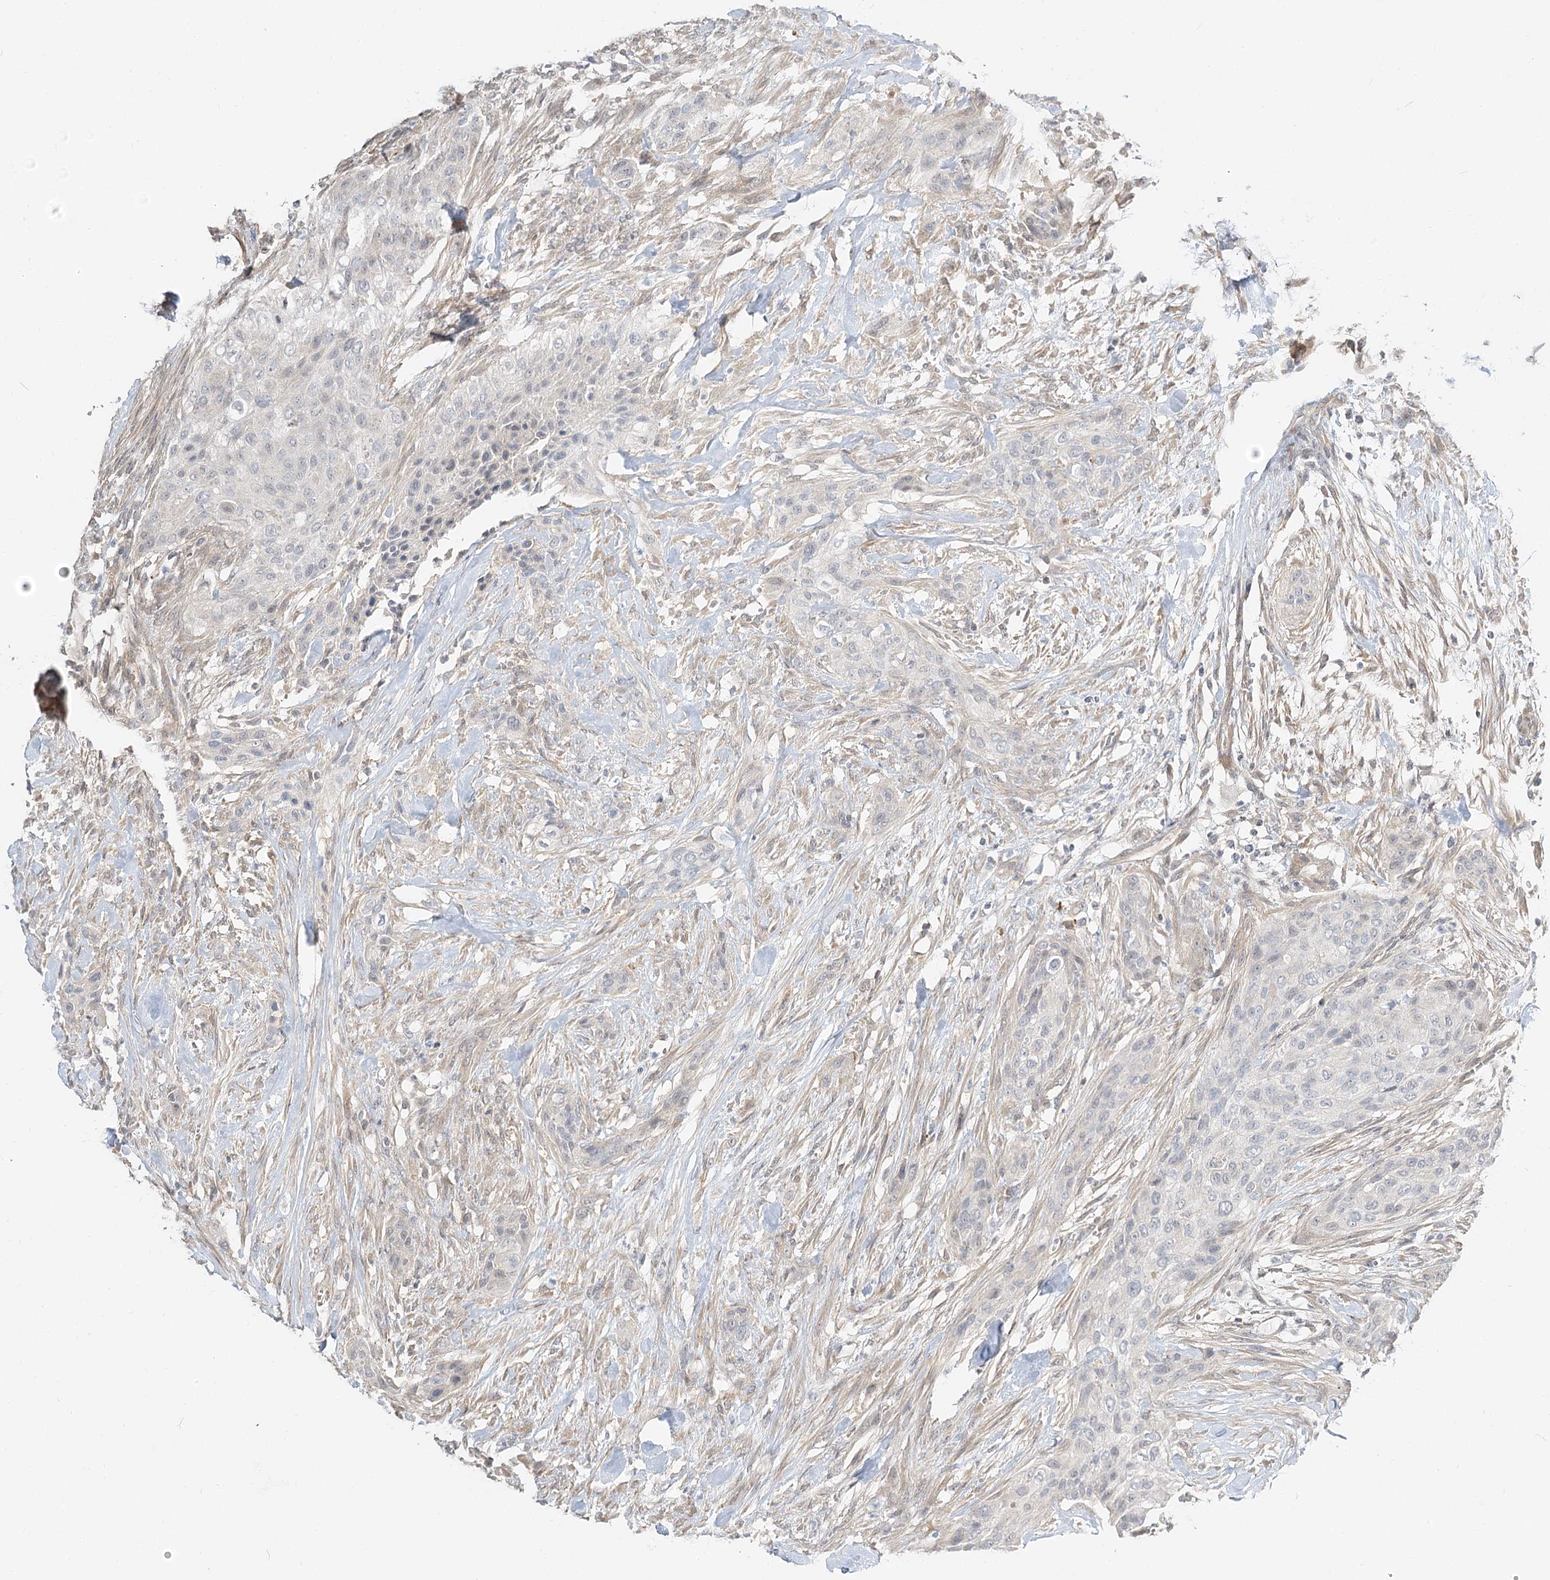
{"staining": {"intensity": "negative", "quantity": "none", "location": "none"}, "tissue": "urothelial cancer", "cell_type": "Tumor cells", "image_type": "cancer", "snomed": [{"axis": "morphology", "description": "Urothelial carcinoma, High grade"}, {"axis": "topography", "description": "Urinary bladder"}], "caption": "A high-resolution histopathology image shows IHC staining of urothelial carcinoma (high-grade), which reveals no significant staining in tumor cells. Nuclei are stained in blue.", "gene": "GUCY2C", "patient": {"sex": "male", "age": 35}}